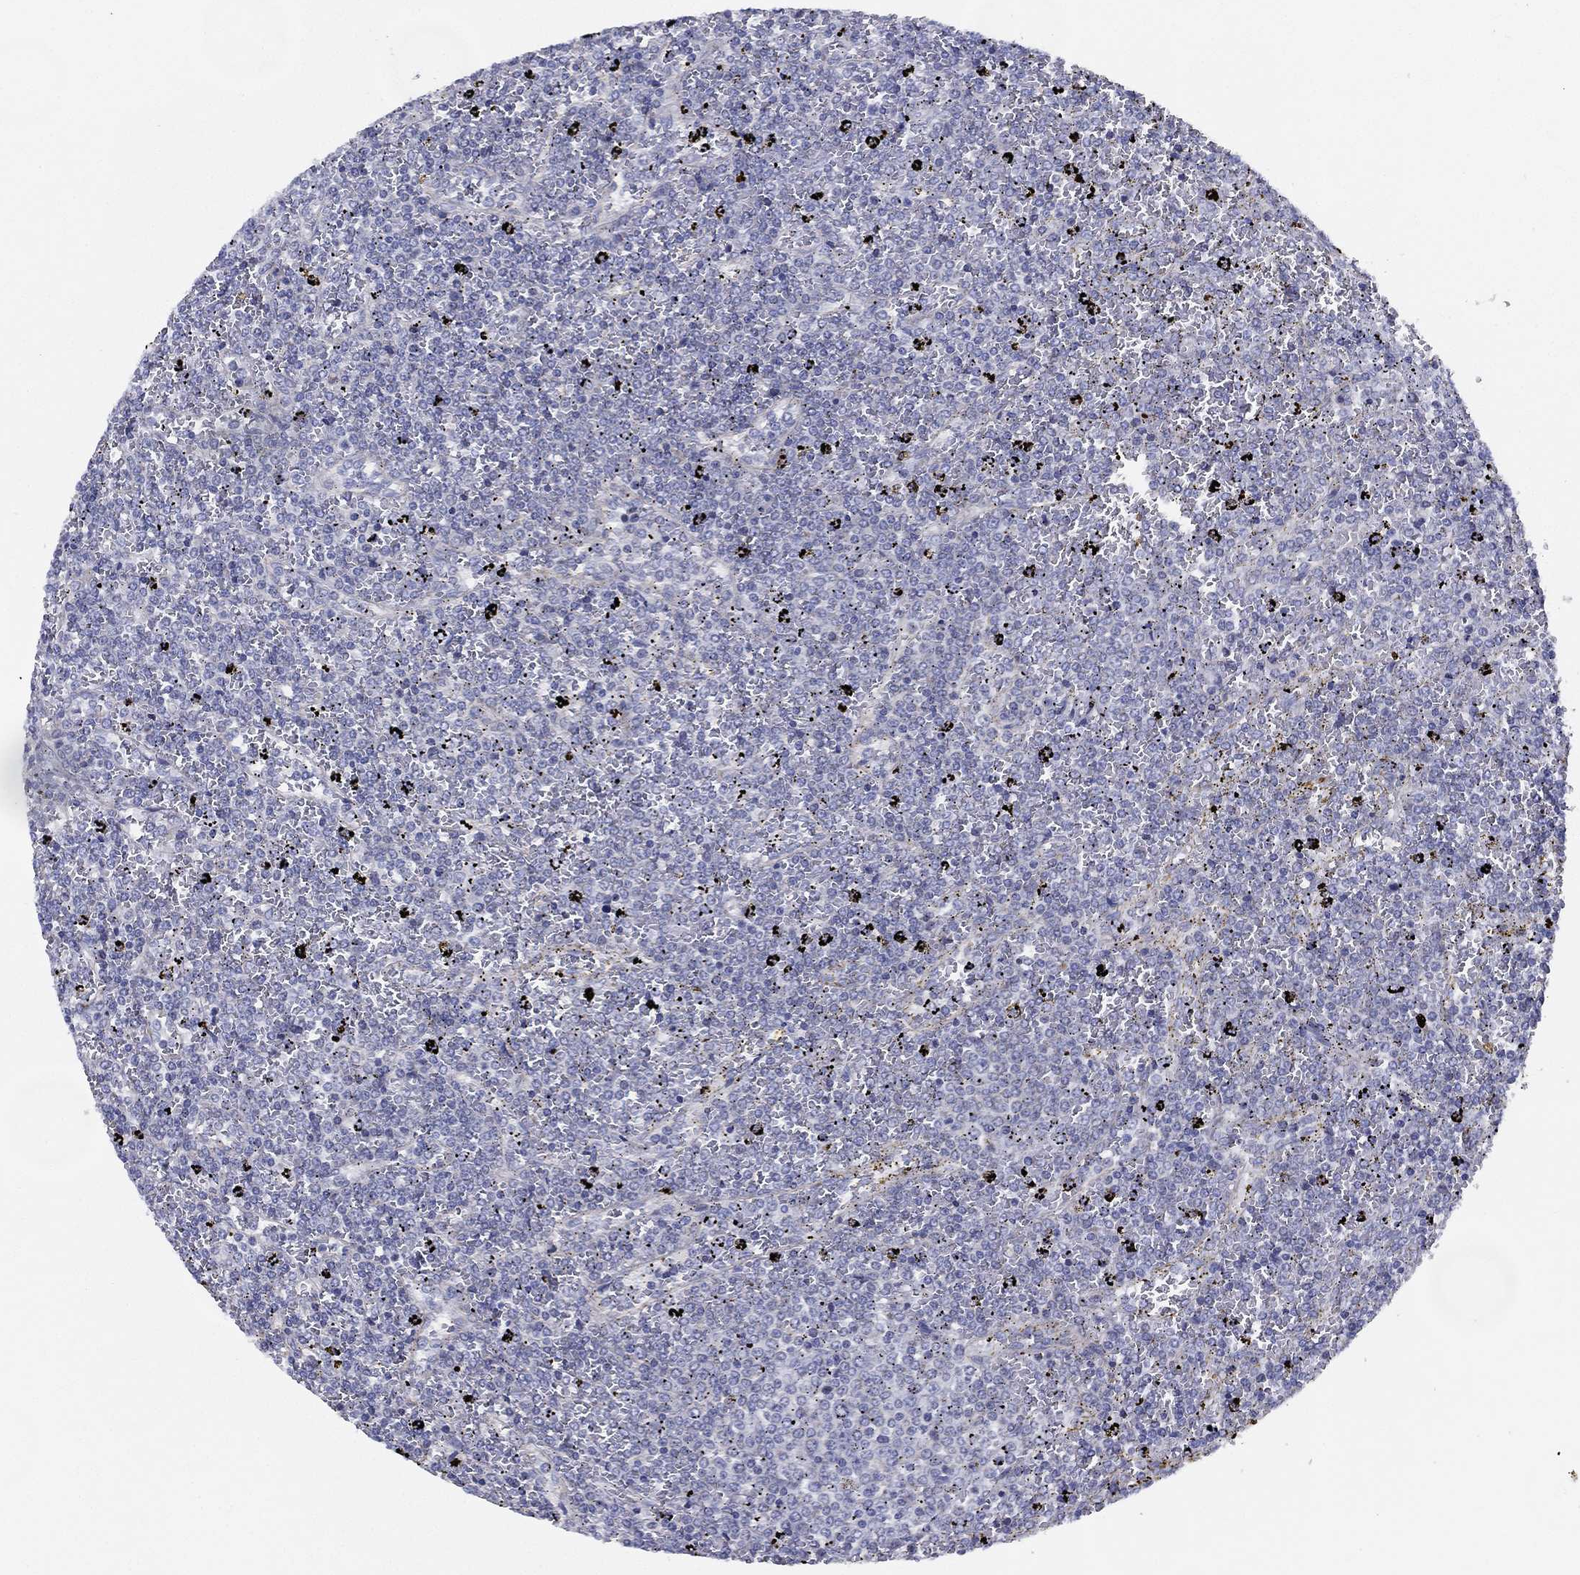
{"staining": {"intensity": "negative", "quantity": "none", "location": "none"}, "tissue": "lymphoma", "cell_type": "Tumor cells", "image_type": "cancer", "snomed": [{"axis": "morphology", "description": "Malignant lymphoma, non-Hodgkin's type, Low grade"}, {"axis": "topography", "description": "Spleen"}], "caption": "Micrograph shows no significant protein expression in tumor cells of low-grade malignant lymphoma, non-Hodgkin's type.", "gene": "ZNF223", "patient": {"sex": "female", "age": 77}}